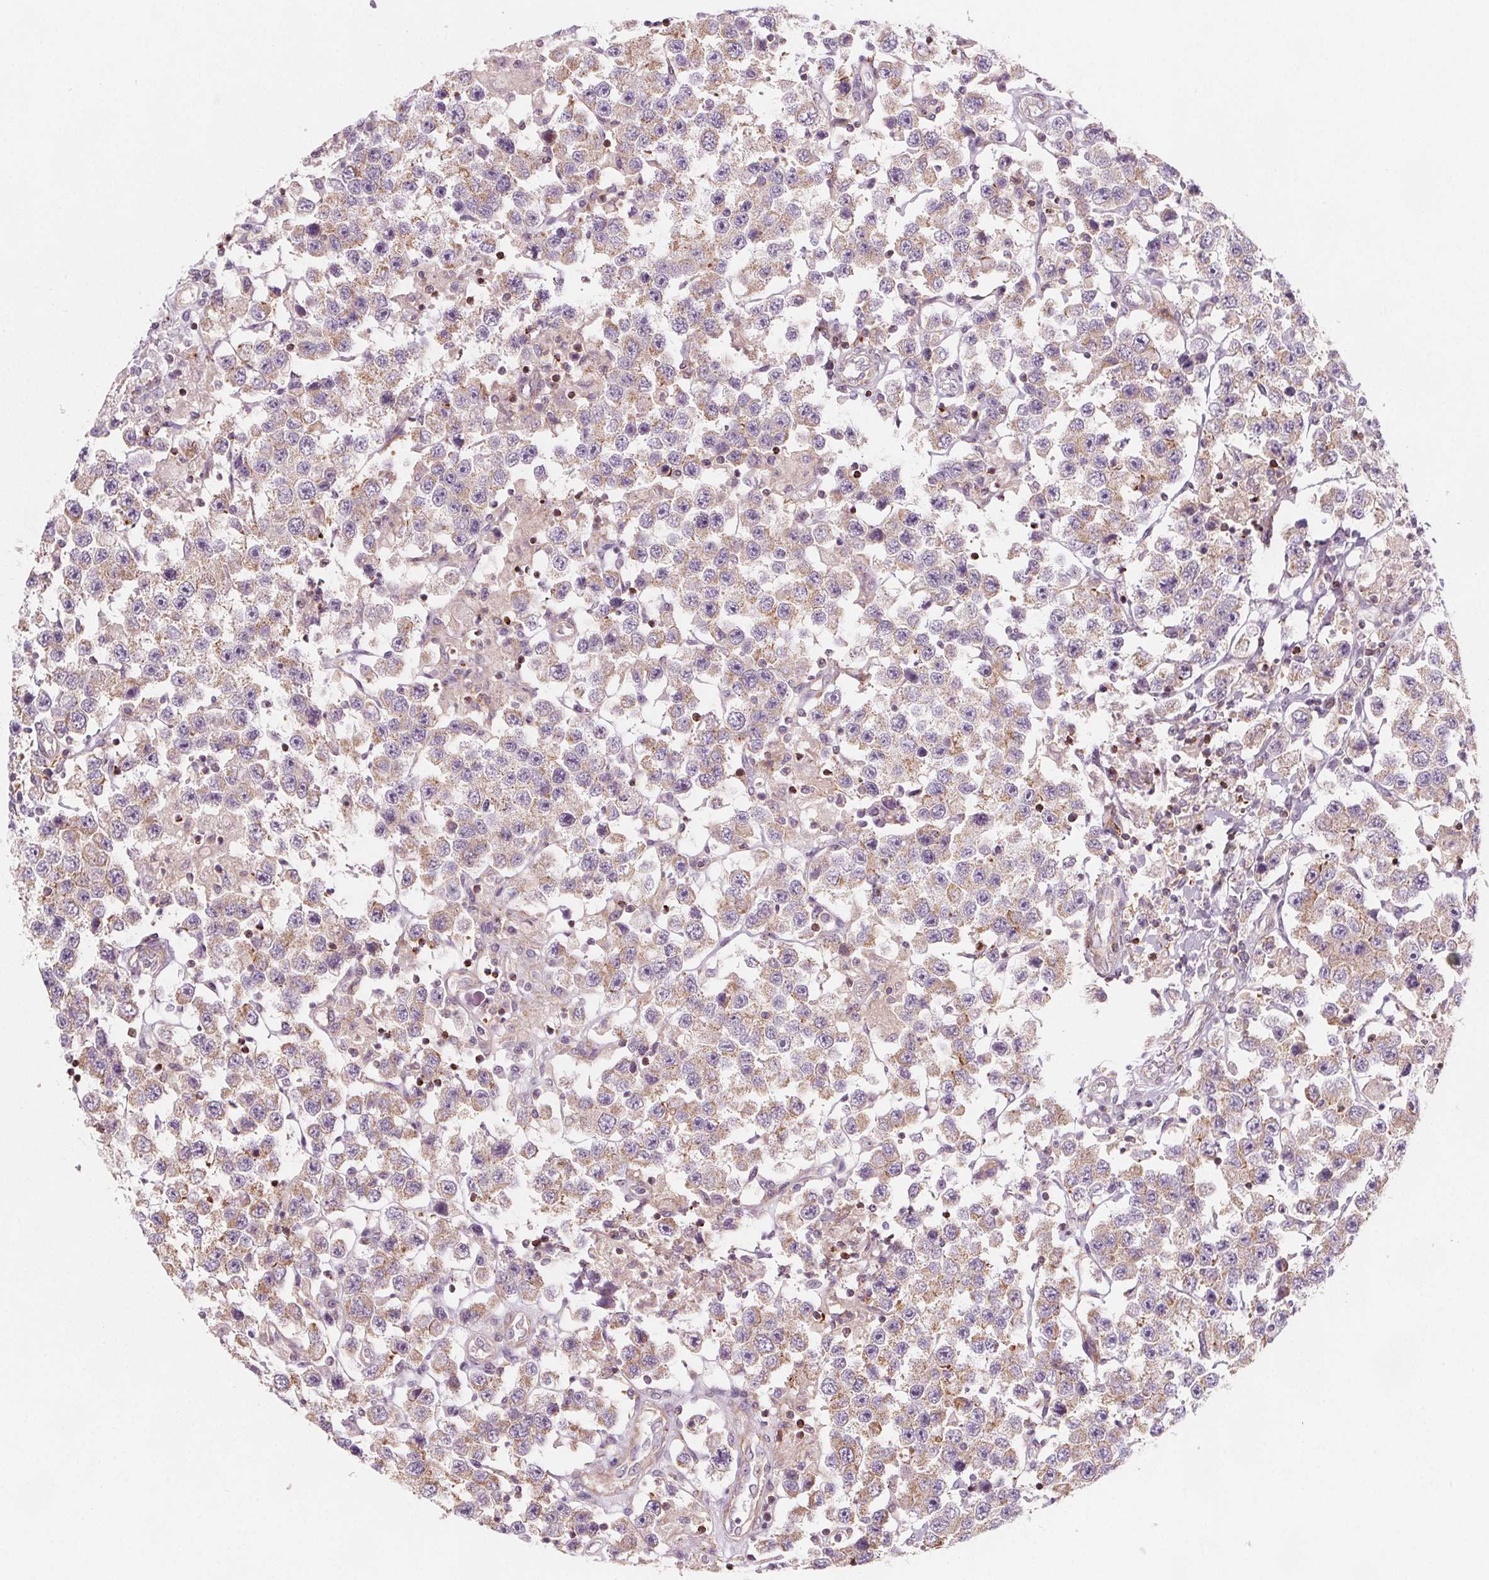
{"staining": {"intensity": "weak", "quantity": ">75%", "location": "cytoplasmic/membranous"}, "tissue": "testis cancer", "cell_type": "Tumor cells", "image_type": "cancer", "snomed": [{"axis": "morphology", "description": "Seminoma, NOS"}, {"axis": "topography", "description": "Testis"}], "caption": "Seminoma (testis) was stained to show a protein in brown. There is low levels of weak cytoplasmic/membranous staining in approximately >75% of tumor cells. (DAB (3,3'-diaminobenzidine) = brown stain, brightfield microscopy at high magnification).", "gene": "ADAM33", "patient": {"sex": "male", "age": 45}}